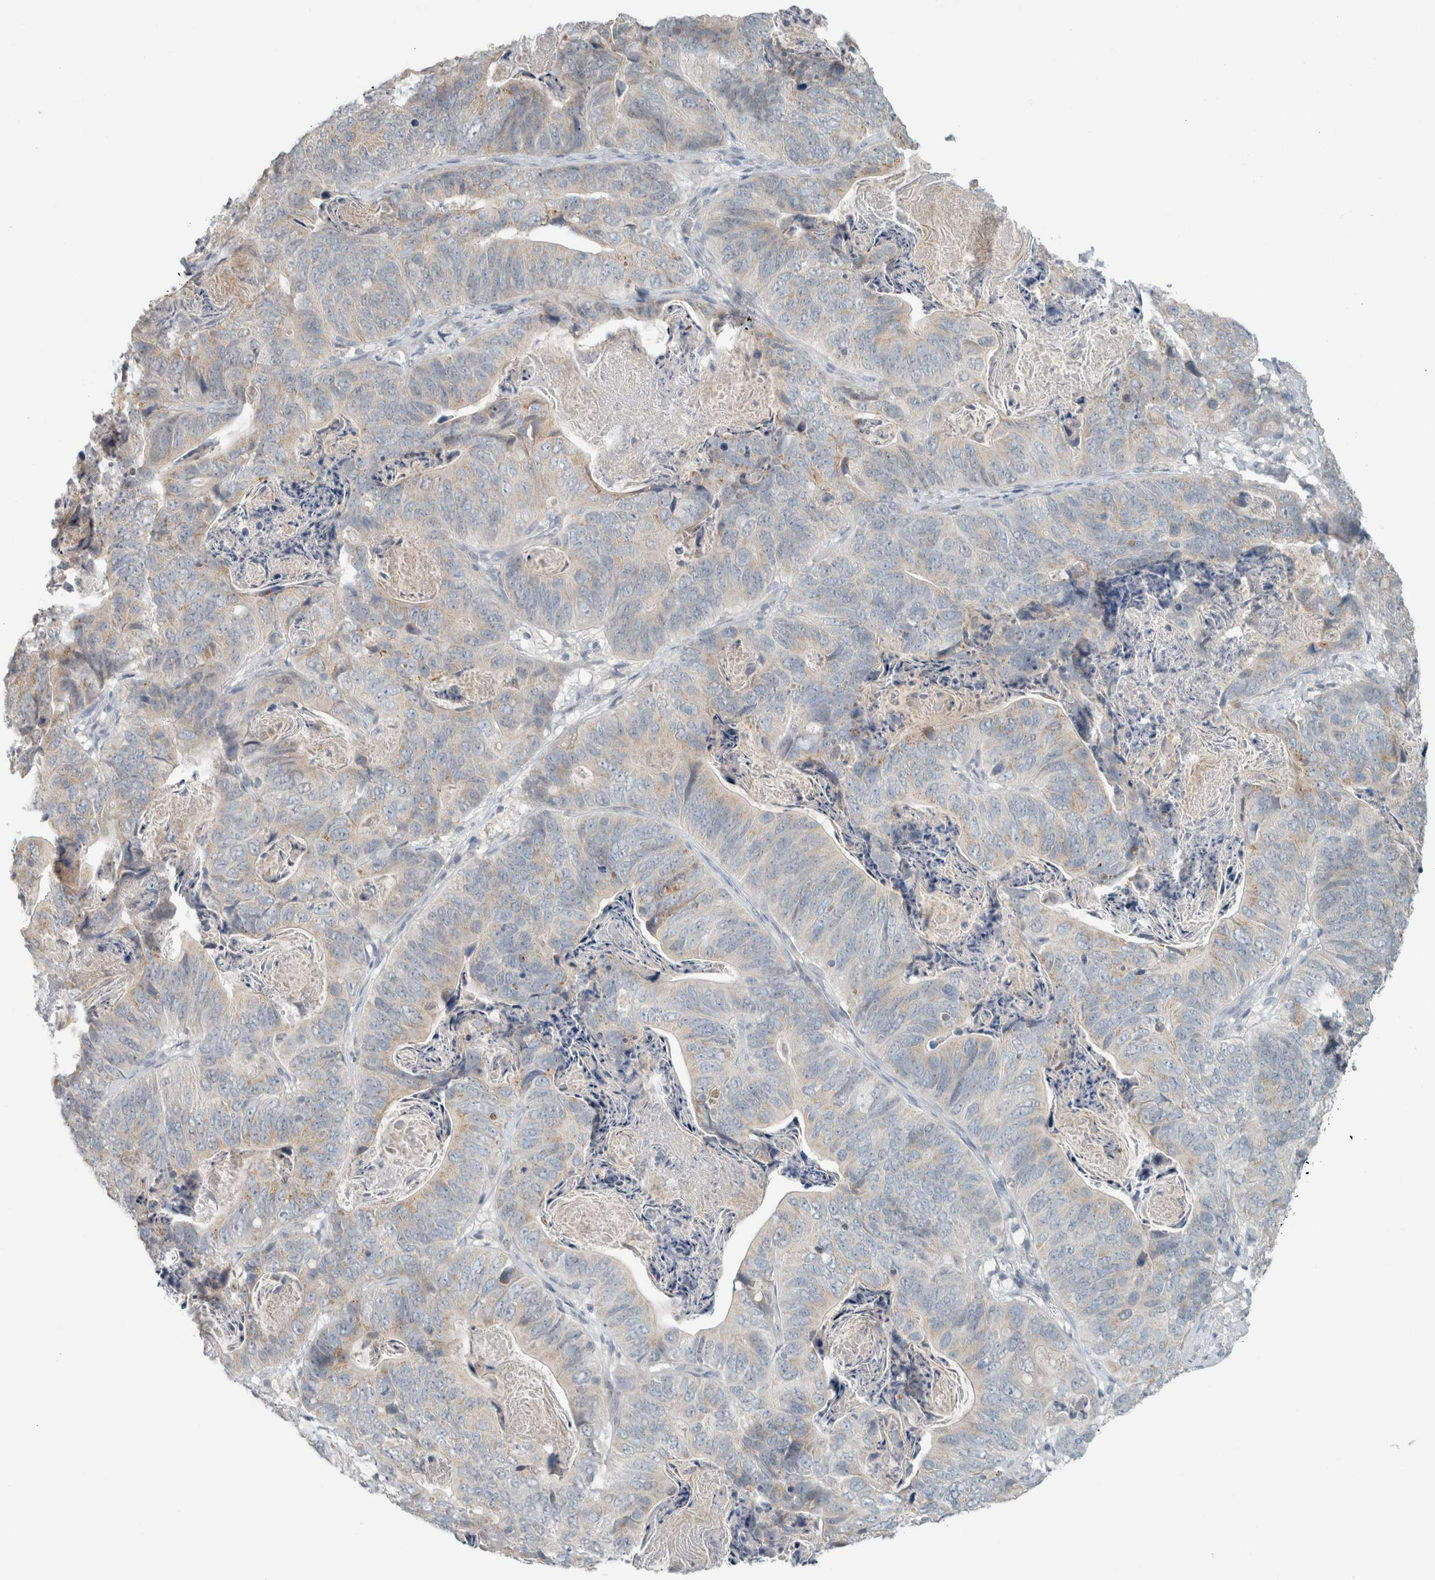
{"staining": {"intensity": "negative", "quantity": "none", "location": "none"}, "tissue": "stomach cancer", "cell_type": "Tumor cells", "image_type": "cancer", "snomed": [{"axis": "morphology", "description": "Normal tissue, NOS"}, {"axis": "morphology", "description": "Adenocarcinoma, NOS"}, {"axis": "topography", "description": "Stomach"}], "caption": "Stomach cancer was stained to show a protein in brown. There is no significant staining in tumor cells.", "gene": "TRIT1", "patient": {"sex": "female", "age": 89}}